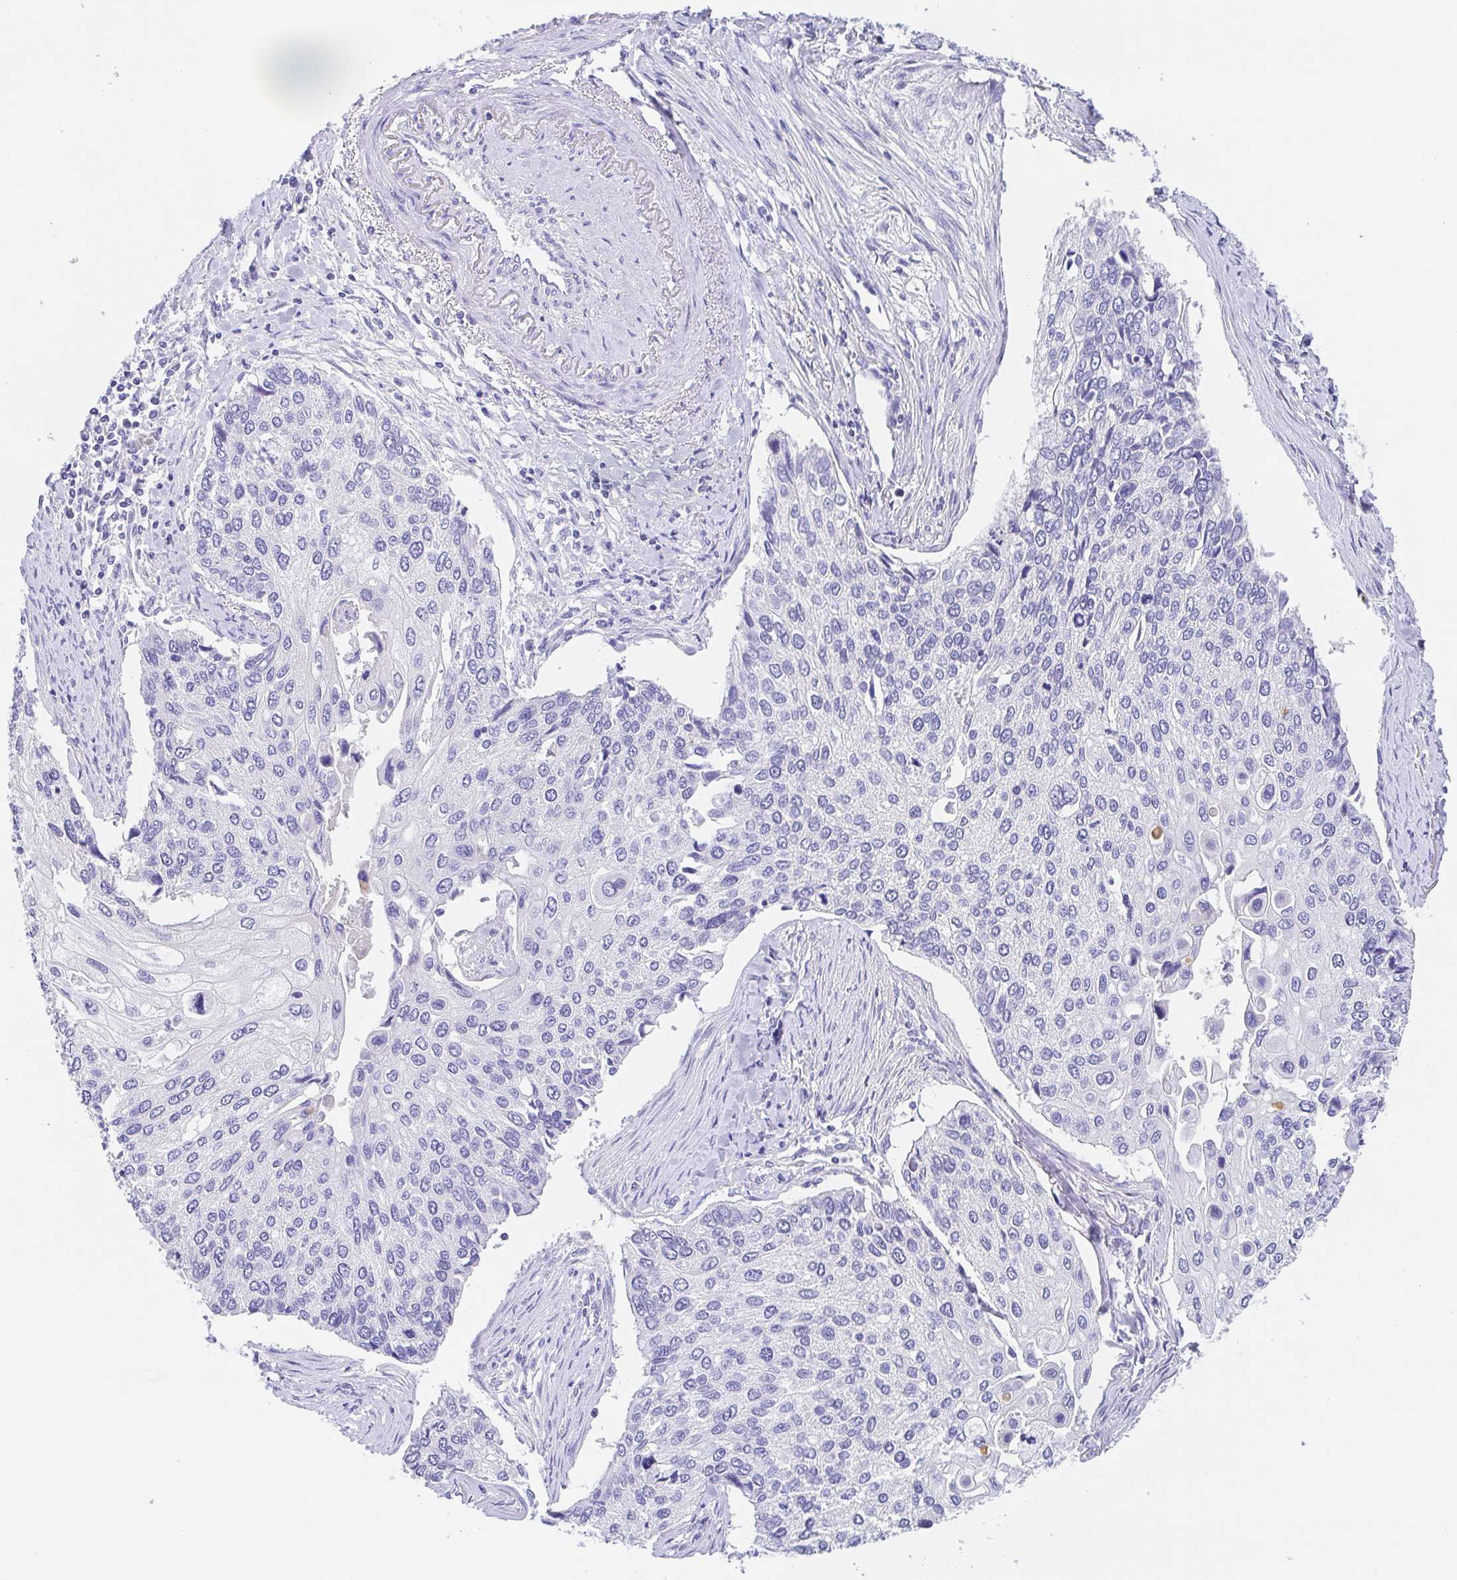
{"staining": {"intensity": "negative", "quantity": "none", "location": "none"}, "tissue": "lung cancer", "cell_type": "Tumor cells", "image_type": "cancer", "snomed": [{"axis": "morphology", "description": "Squamous cell carcinoma, NOS"}, {"axis": "morphology", "description": "Squamous cell carcinoma, metastatic, NOS"}, {"axis": "topography", "description": "Lung"}], "caption": "This photomicrograph is of lung metastatic squamous cell carcinoma stained with IHC to label a protein in brown with the nuclei are counter-stained blue. There is no expression in tumor cells.", "gene": "SCG3", "patient": {"sex": "male", "age": 63}}